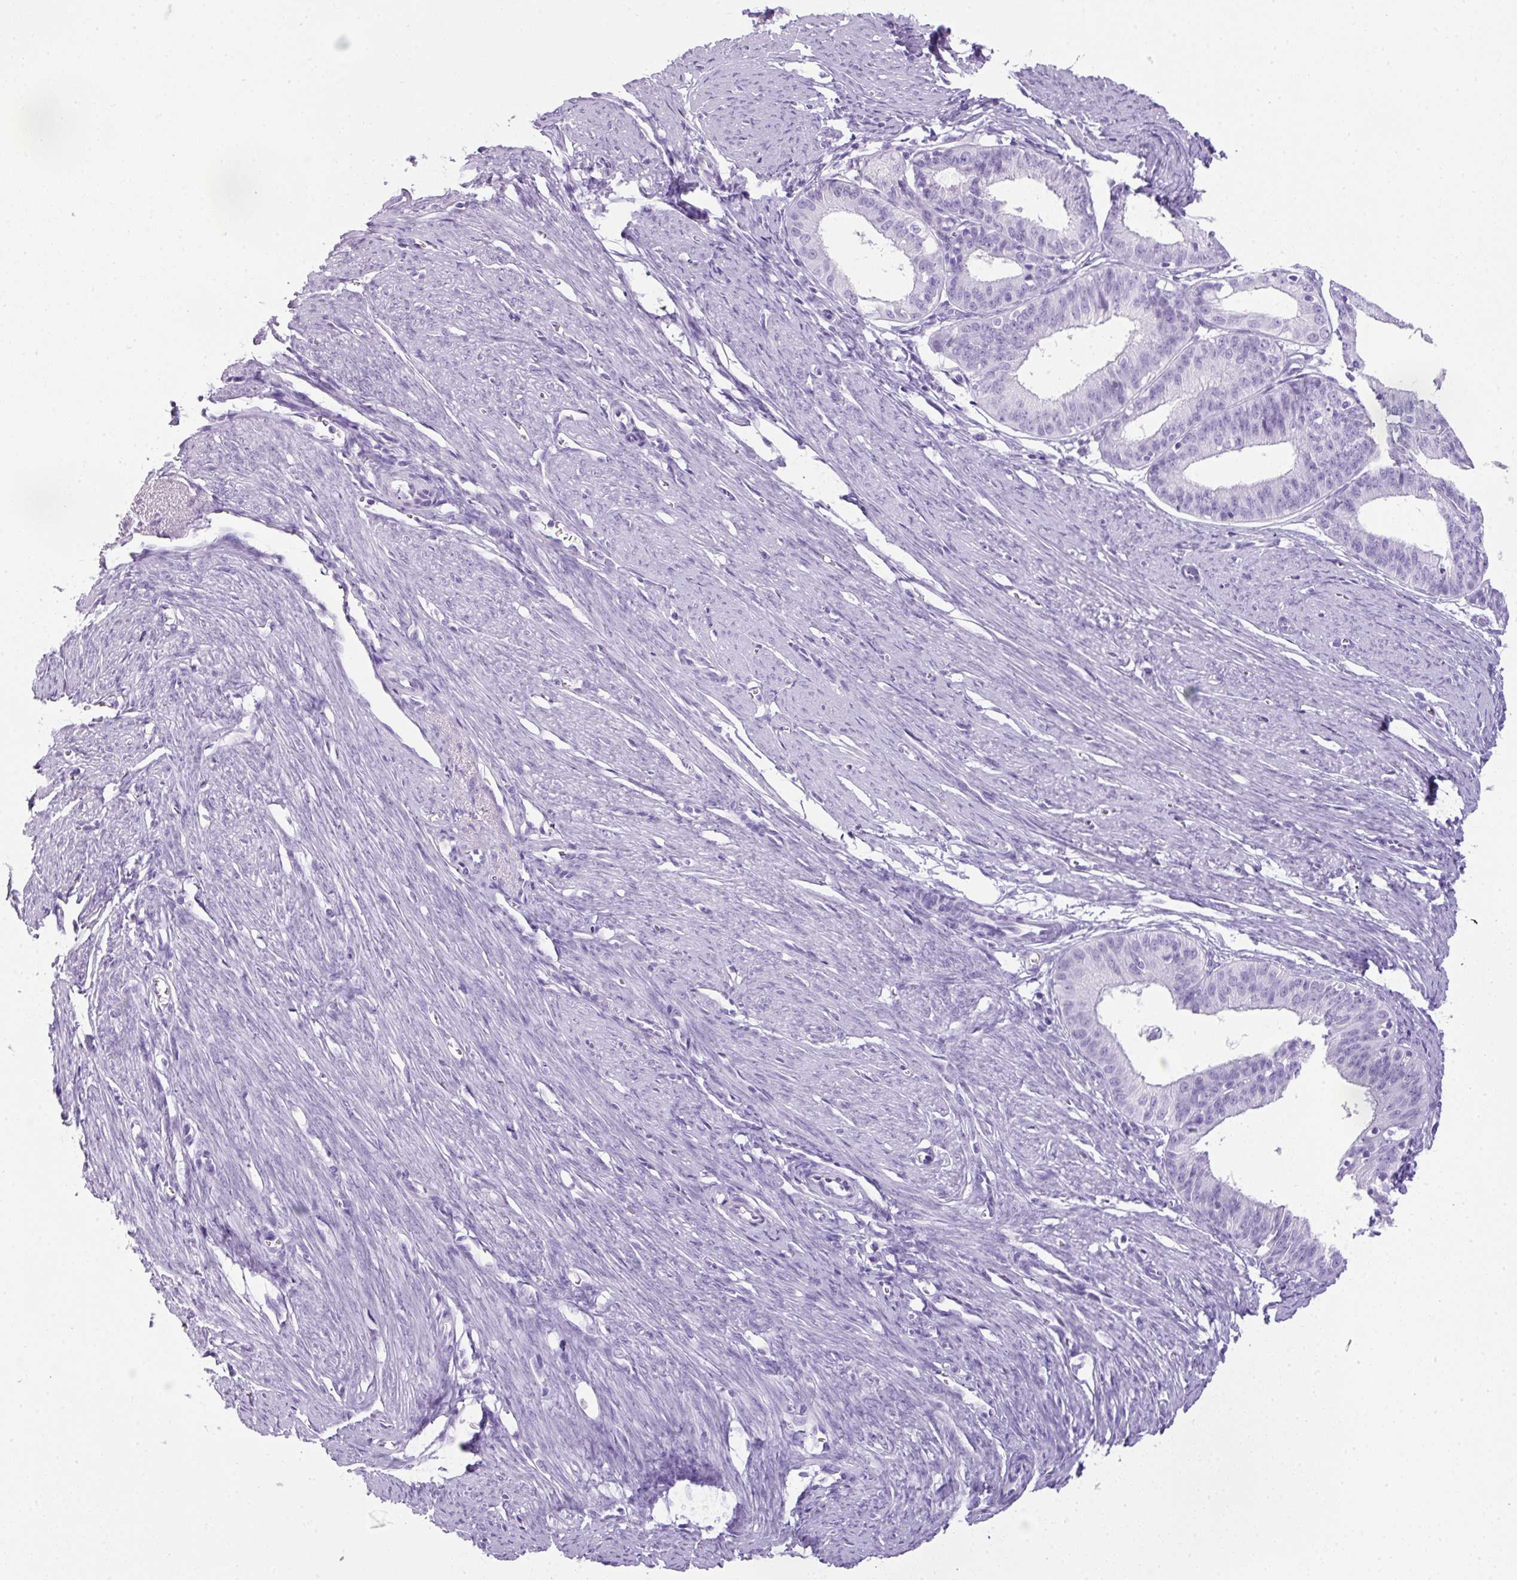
{"staining": {"intensity": "negative", "quantity": "none", "location": "none"}, "tissue": "endometrial cancer", "cell_type": "Tumor cells", "image_type": "cancer", "snomed": [{"axis": "morphology", "description": "Adenocarcinoma, NOS"}, {"axis": "topography", "description": "Endometrium"}], "caption": "Immunohistochemistry of endometrial adenocarcinoma demonstrates no staining in tumor cells. (DAB (3,3'-diaminobenzidine) immunohistochemistry (IHC), high magnification).", "gene": "TNP1", "patient": {"sex": "female", "age": 51}}